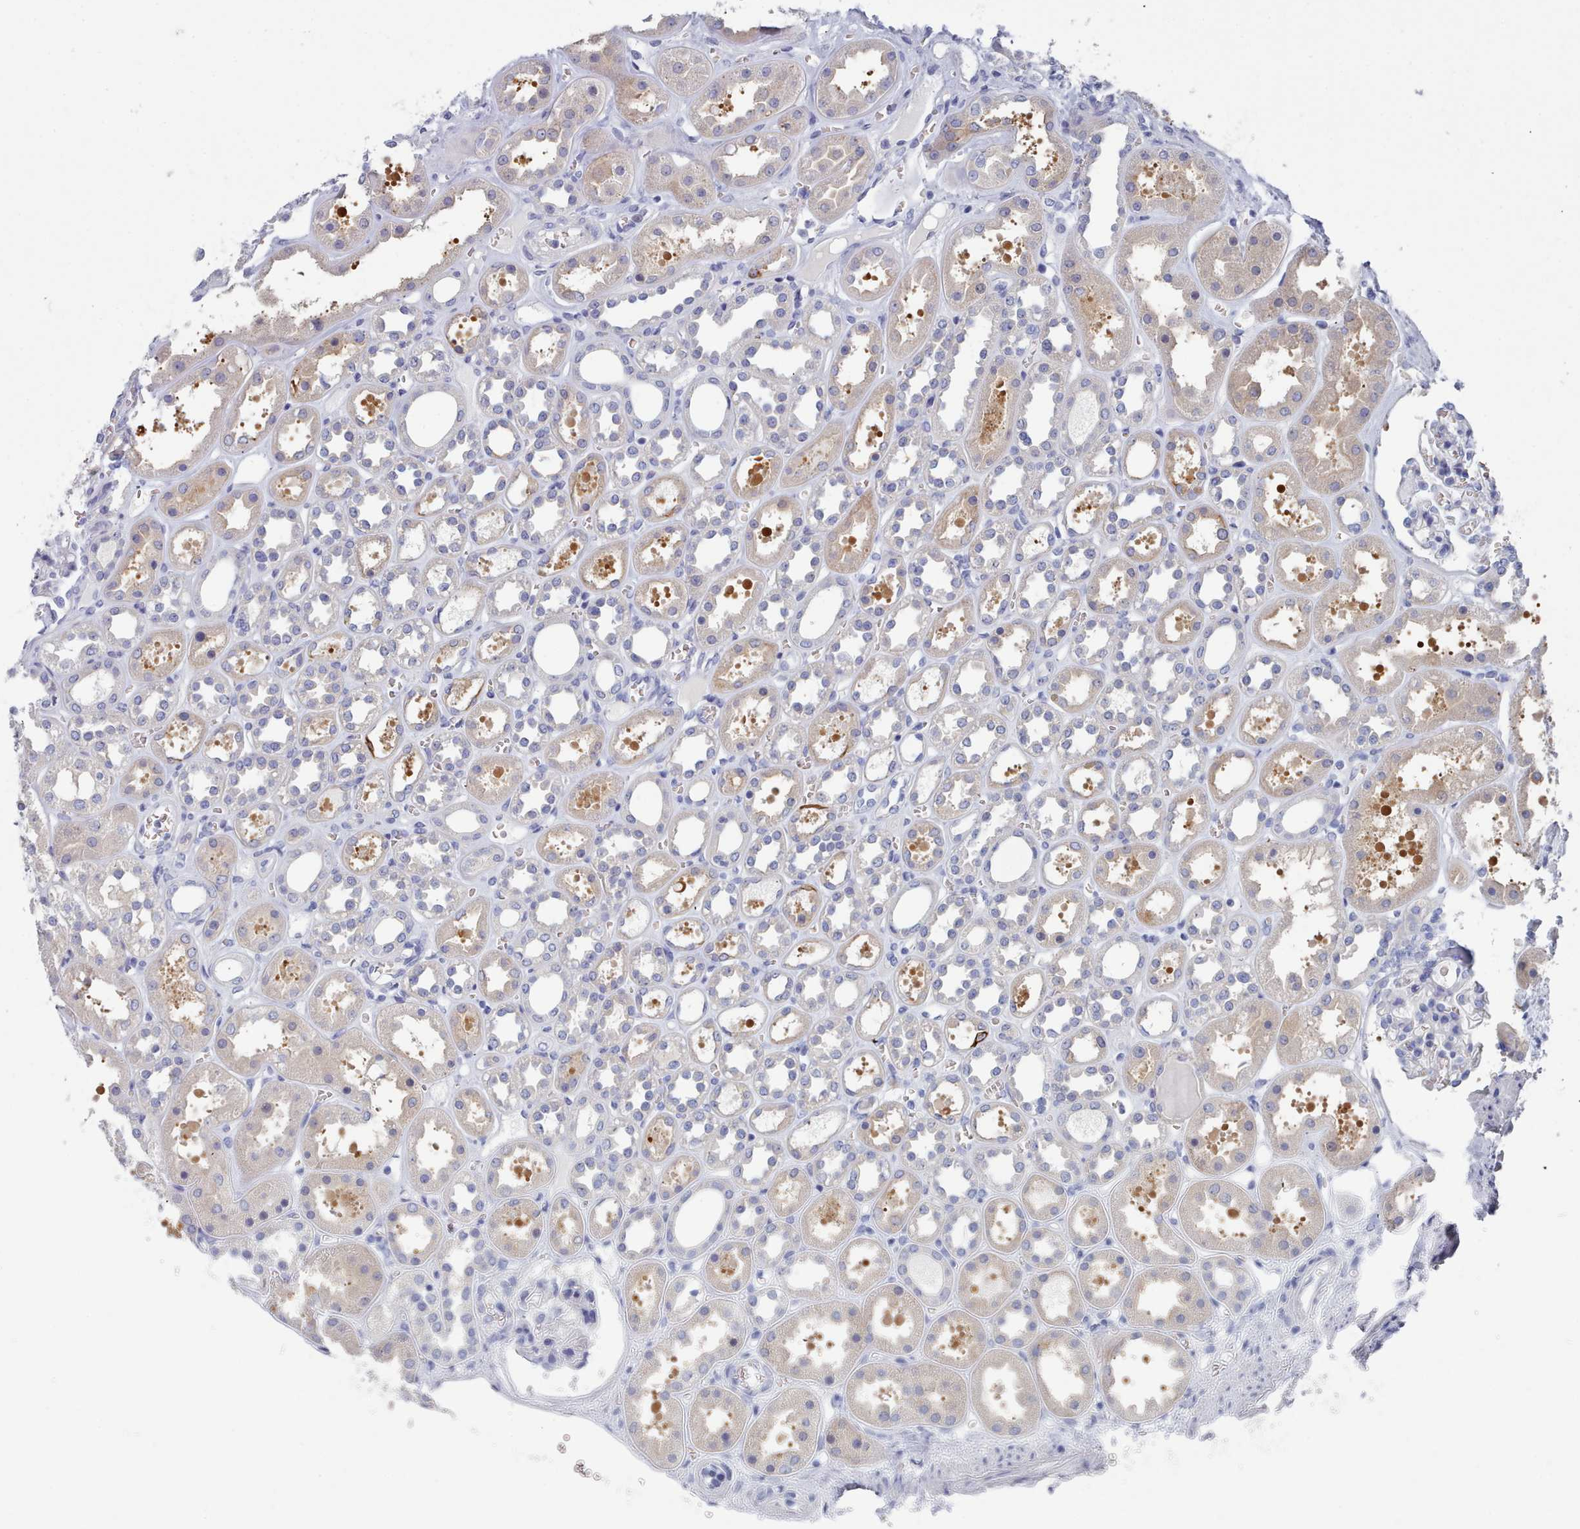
{"staining": {"intensity": "negative", "quantity": "none", "location": "none"}, "tissue": "kidney", "cell_type": "Cells in glomeruli", "image_type": "normal", "snomed": [{"axis": "morphology", "description": "Normal tissue, NOS"}, {"axis": "topography", "description": "Kidney"}], "caption": "There is no significant positivity in cells in glomeruli of kidney. Brightfield microscopy of immunohistochemistry stained with DAB (3,3'-diaminobenzidine) (brown) and hematoxylin (blue), captured at high magnification.", "gene": "ENSG00000285188", "patient": {"sex": "female", "age": 41}}